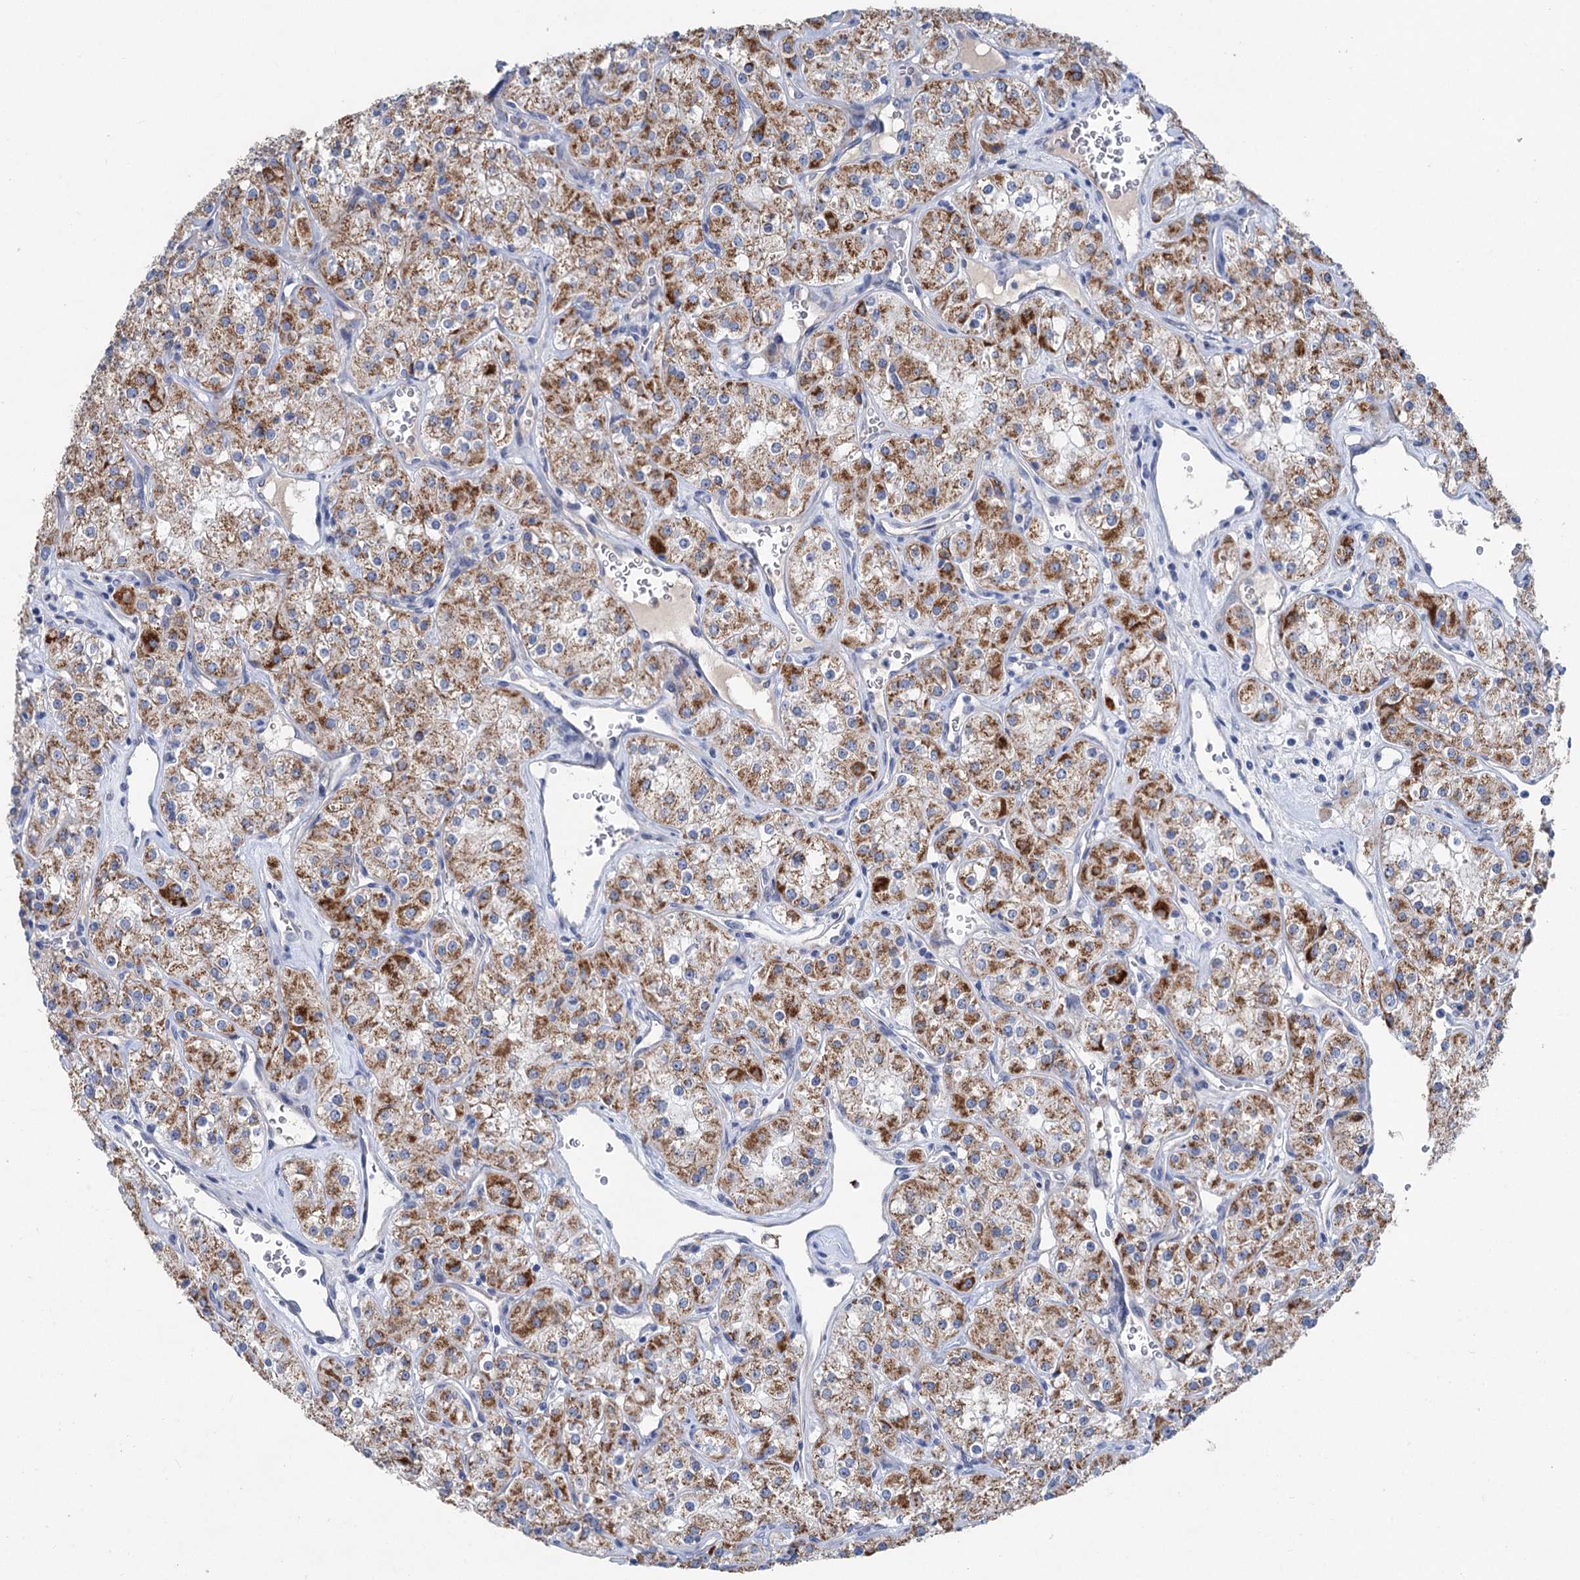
{"staining": {"intensity": "moderate", "quantity": ">75%", "location": "cytoplasmic/membranous"}, "tissue": "renal cancer", "cell_type": "Tumor cells", "image_type": "cancer", "snomed": [{"axis": "morphology", "description": "Adenocarcinoma, NOS"}, {"axis": "topography", "description": "Kidney"}], "caption": "Renal cancer (adenocarcinoma) stained for a protein shows moderate cytoplasmic/membranous positivity in tumor cells. The staining was performed using DAB (3,3'-diaminobenzidine), with brown indicating positive protein expression. Nuclei are stained blue with hematoxylin.", "gene": "CHDH", "patient": {"sex": "male", "age": 77}}